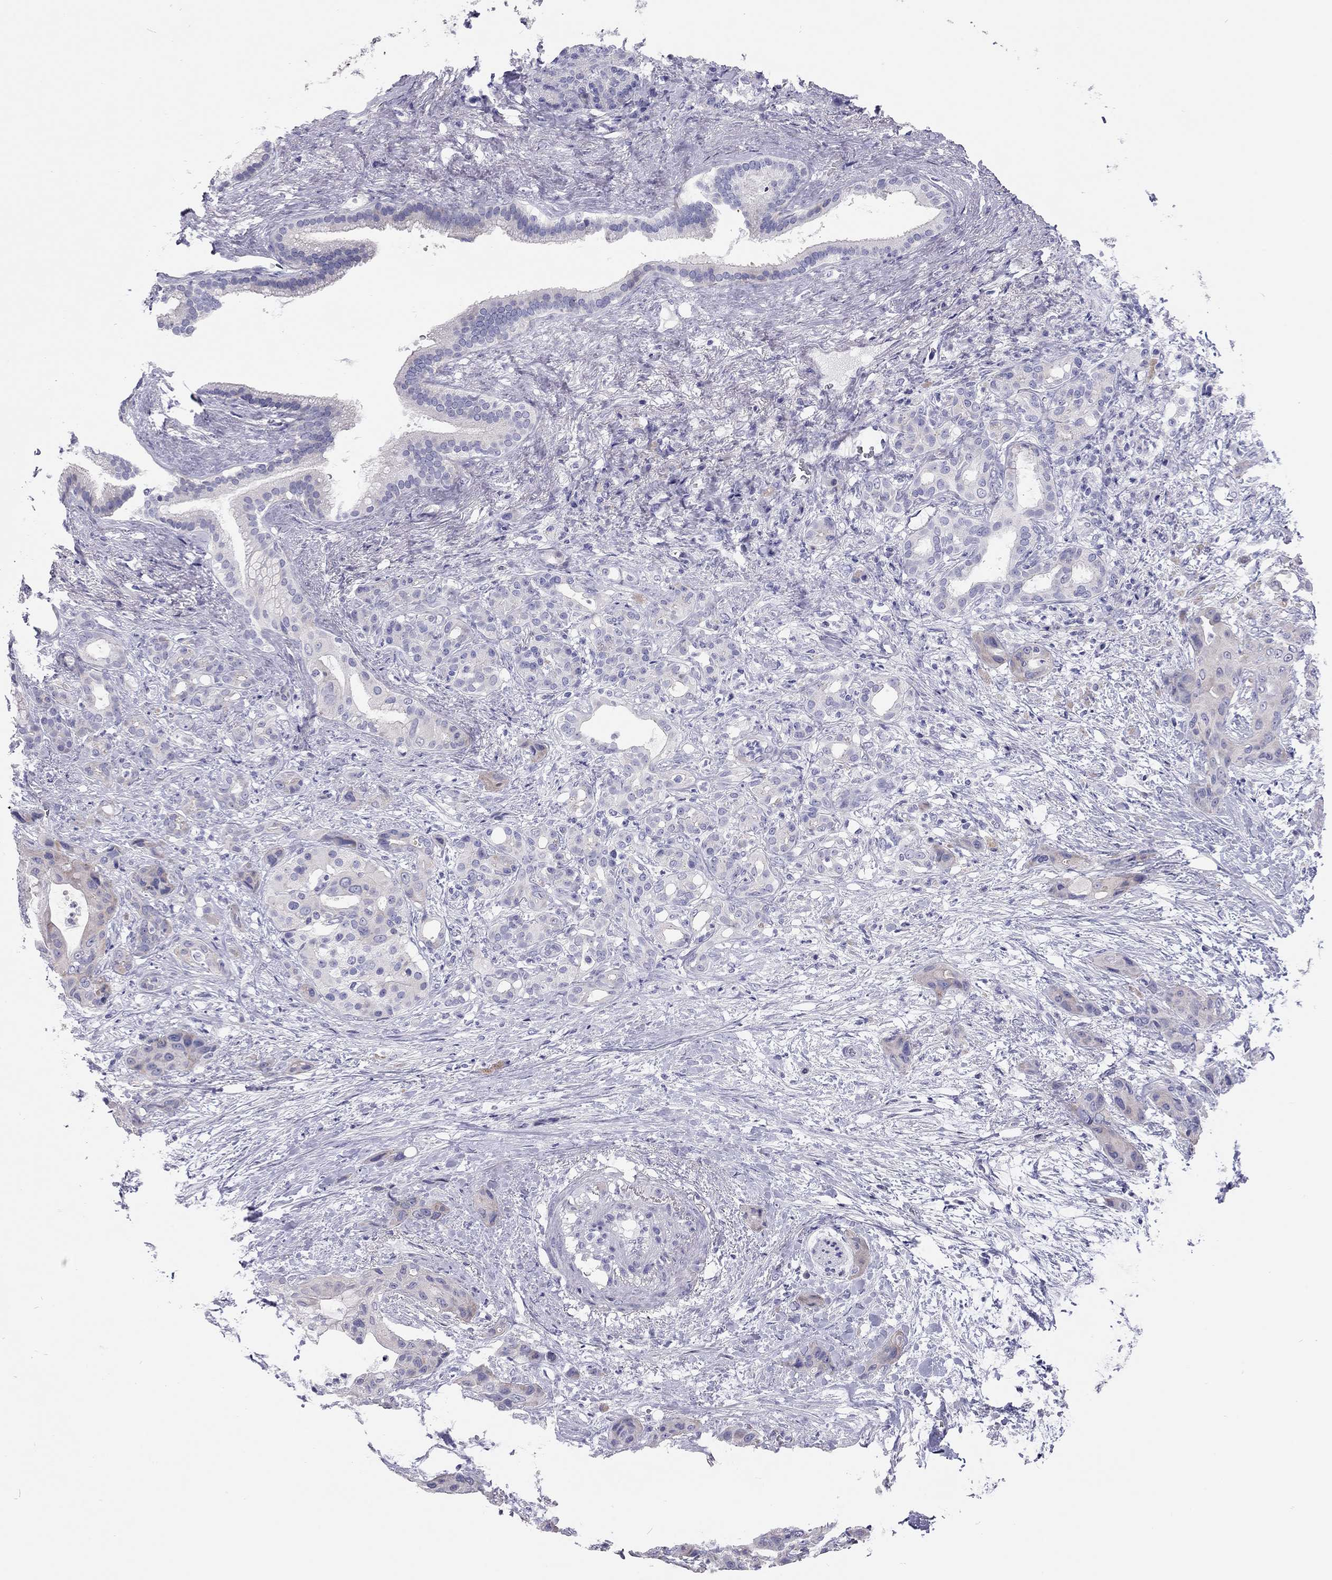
{"staining": {"intensity": "moderate", "quantity": "25%-75%", "location": "cytoplasmic/membranous"}, "tissue": "pancreatic cancer", "cell_type": "Tumor cells", "image_type": "cancer", "snomed": [{"axis": "morphology", "description": "Adenocarcinoma, NOS"}, {"axis": "topography", "description": "Pancreas"}], "caption": "Protein expression analysis of human pancreatic cancer (adenocarcinoma) reveals moderate cytoplasmic/membranous positivity in approximately 25%-75% of tumor cells.", "gene": "SCARB1", "patient": {"sex": "male", "age": 71}}